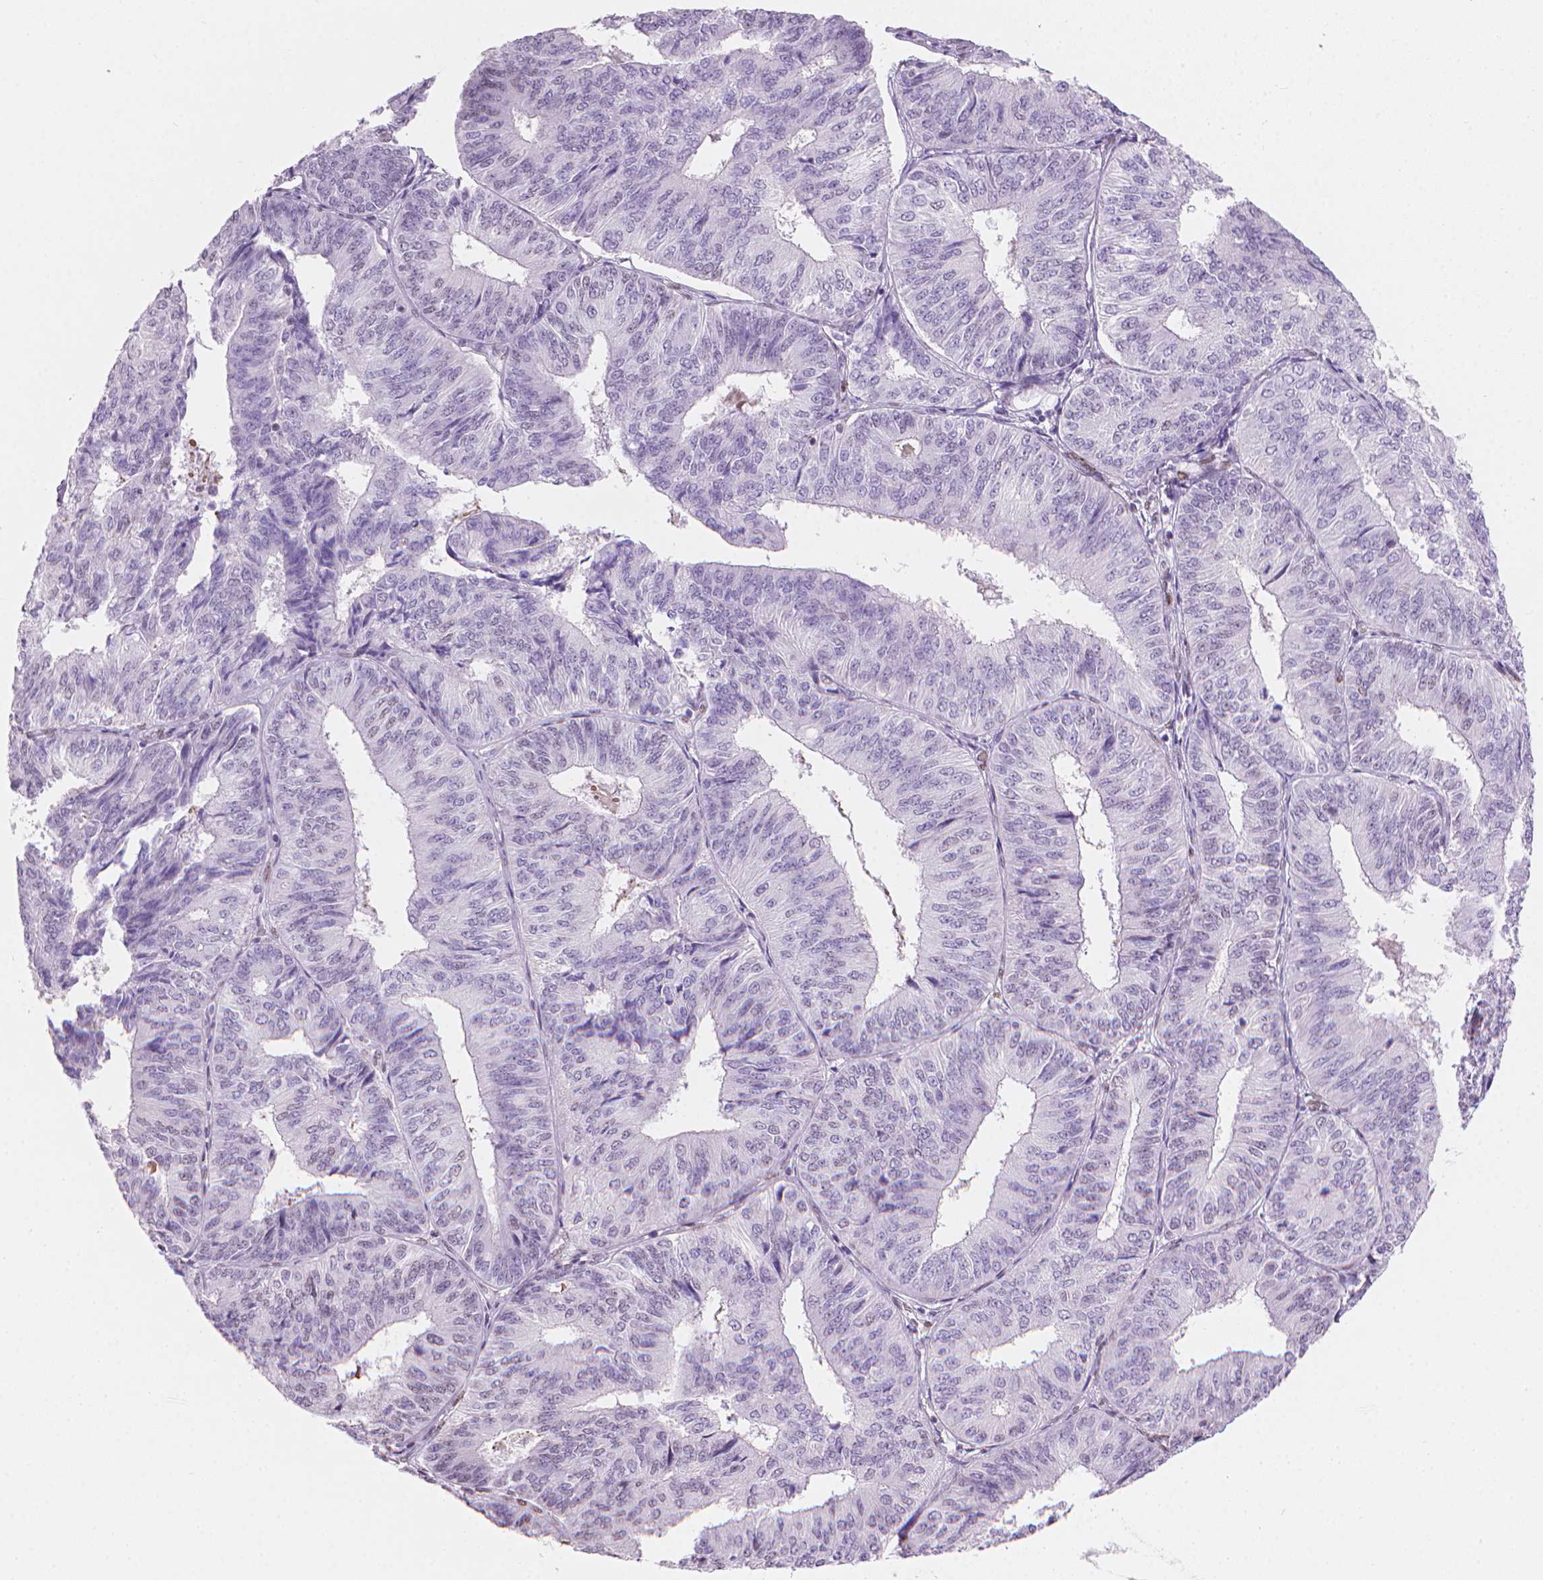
{"staining": {"intensity": "negative", "quantity": "none", "location": "none"}, "tissue": "endometrial cancer", "cell_type": "Tumor cells", "image_type": "cancer", "snomed": [{"axis": "morphology", "description": "Adenocarcinoma, NOS"}, {"axis": "topography", "description": "Endometrium"}], "caption": "DAB (3,3'-diaminobenzidine) immunohistochemical staining of human adenocarcinoma (endometrial) displays no significant expression in tumor cells.", "gene": "PIAS2", "patient": {"sex": "female", "age": 58}}